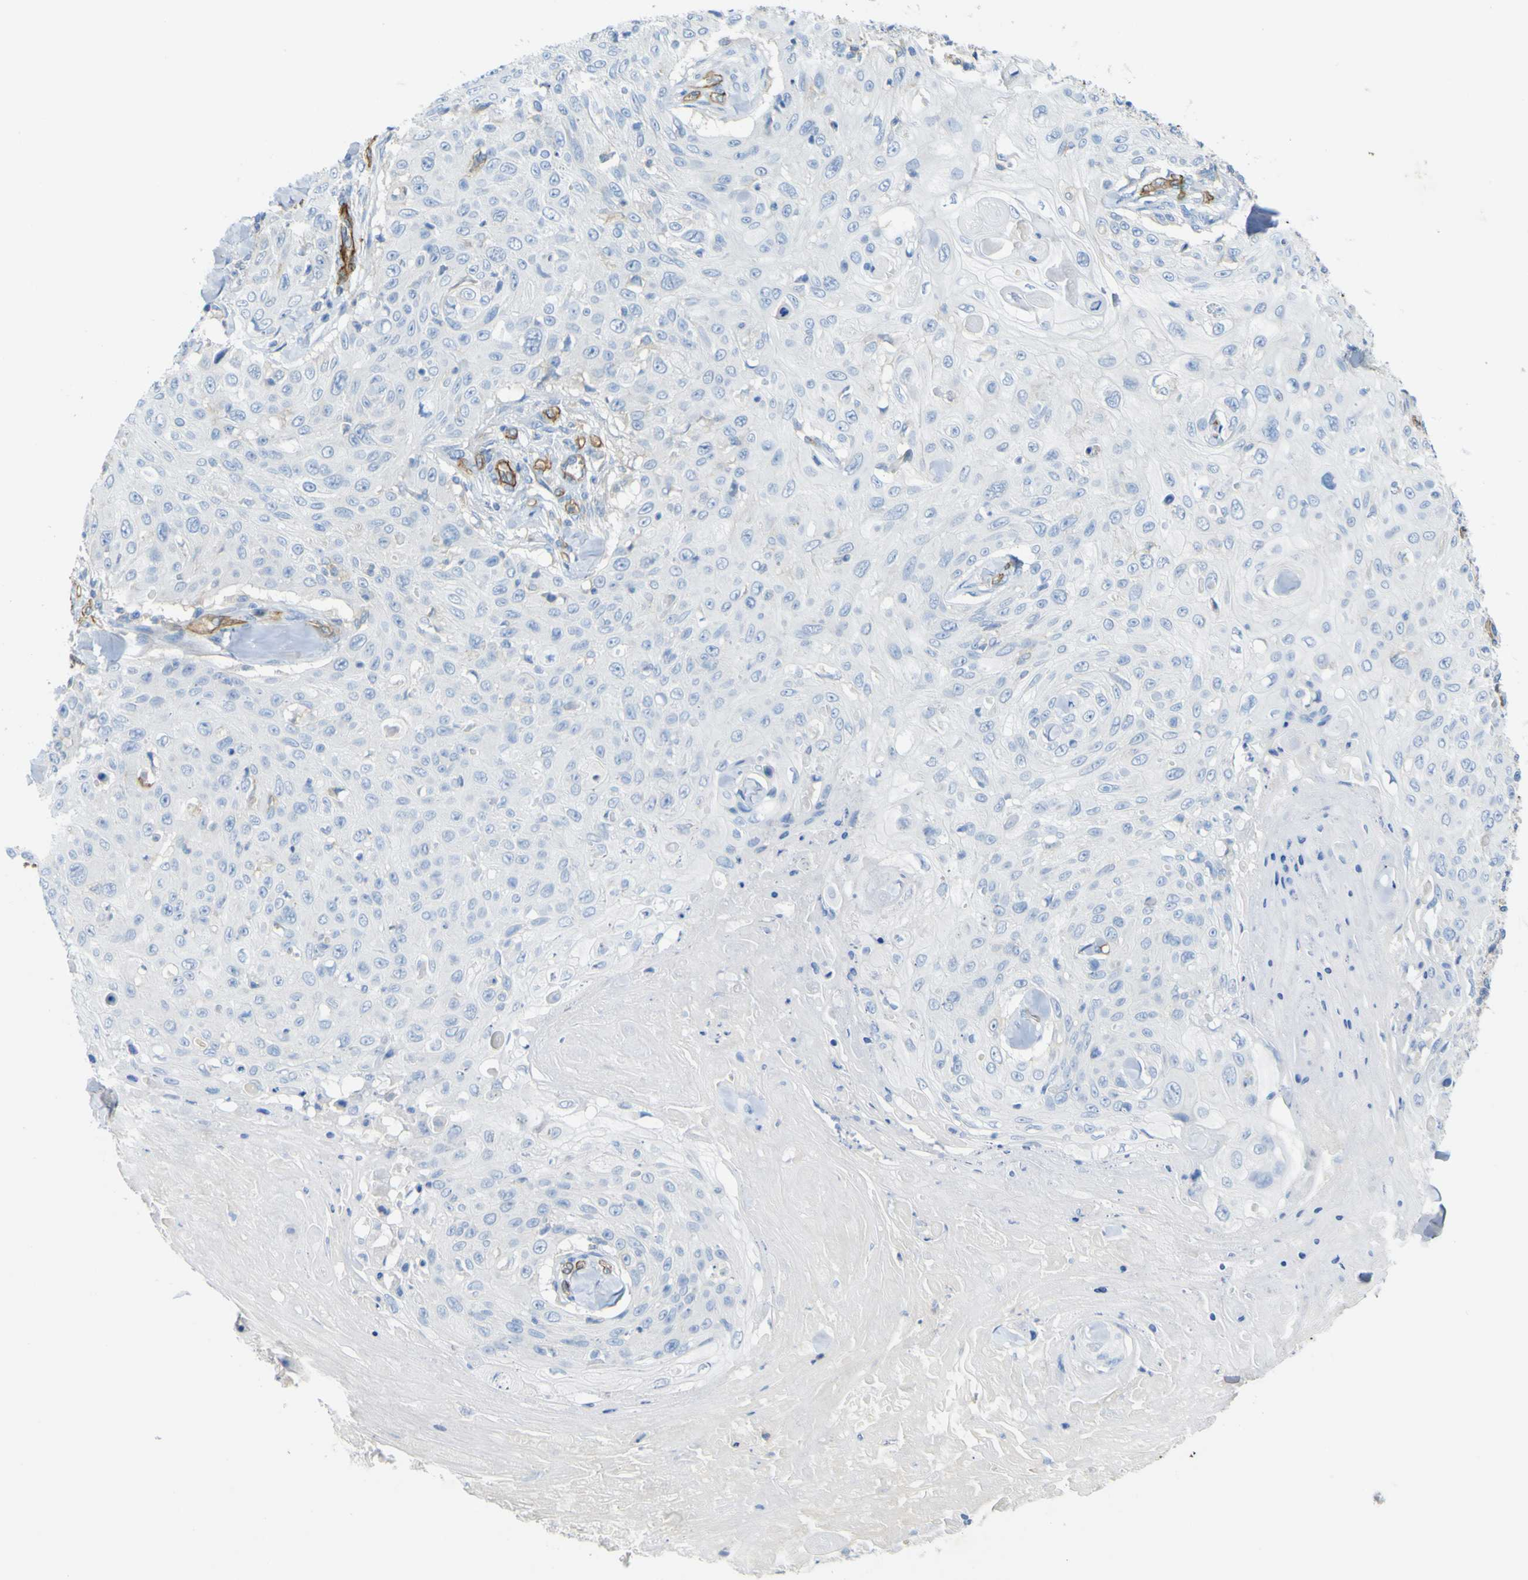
{"staining": {"intensity": "negative", "quantity": "none", "location": "none"}, "tissue": "skin cancer", "cell_type": "Tumor cells", "image_type": "cancer", "snomed": [{"axis": "morphology", "description": "Squamous cell carcinoma, NOS"}, {"axis": "topography", "description": "Skin"}], "caption": "This is a micrograph of immunohistochemistry staining of skin squamous cell carcinoma, which shows no positivity in tumor cells. Brightfield microscopy of immunohistochemistry (IHC) stained with DAB (3,3'-diaminobenzidine) (brown) and hematoxylin (blue), captured at high magnification.", "gene": "CD93", "patient": {"sex": "male", "age": 86}}